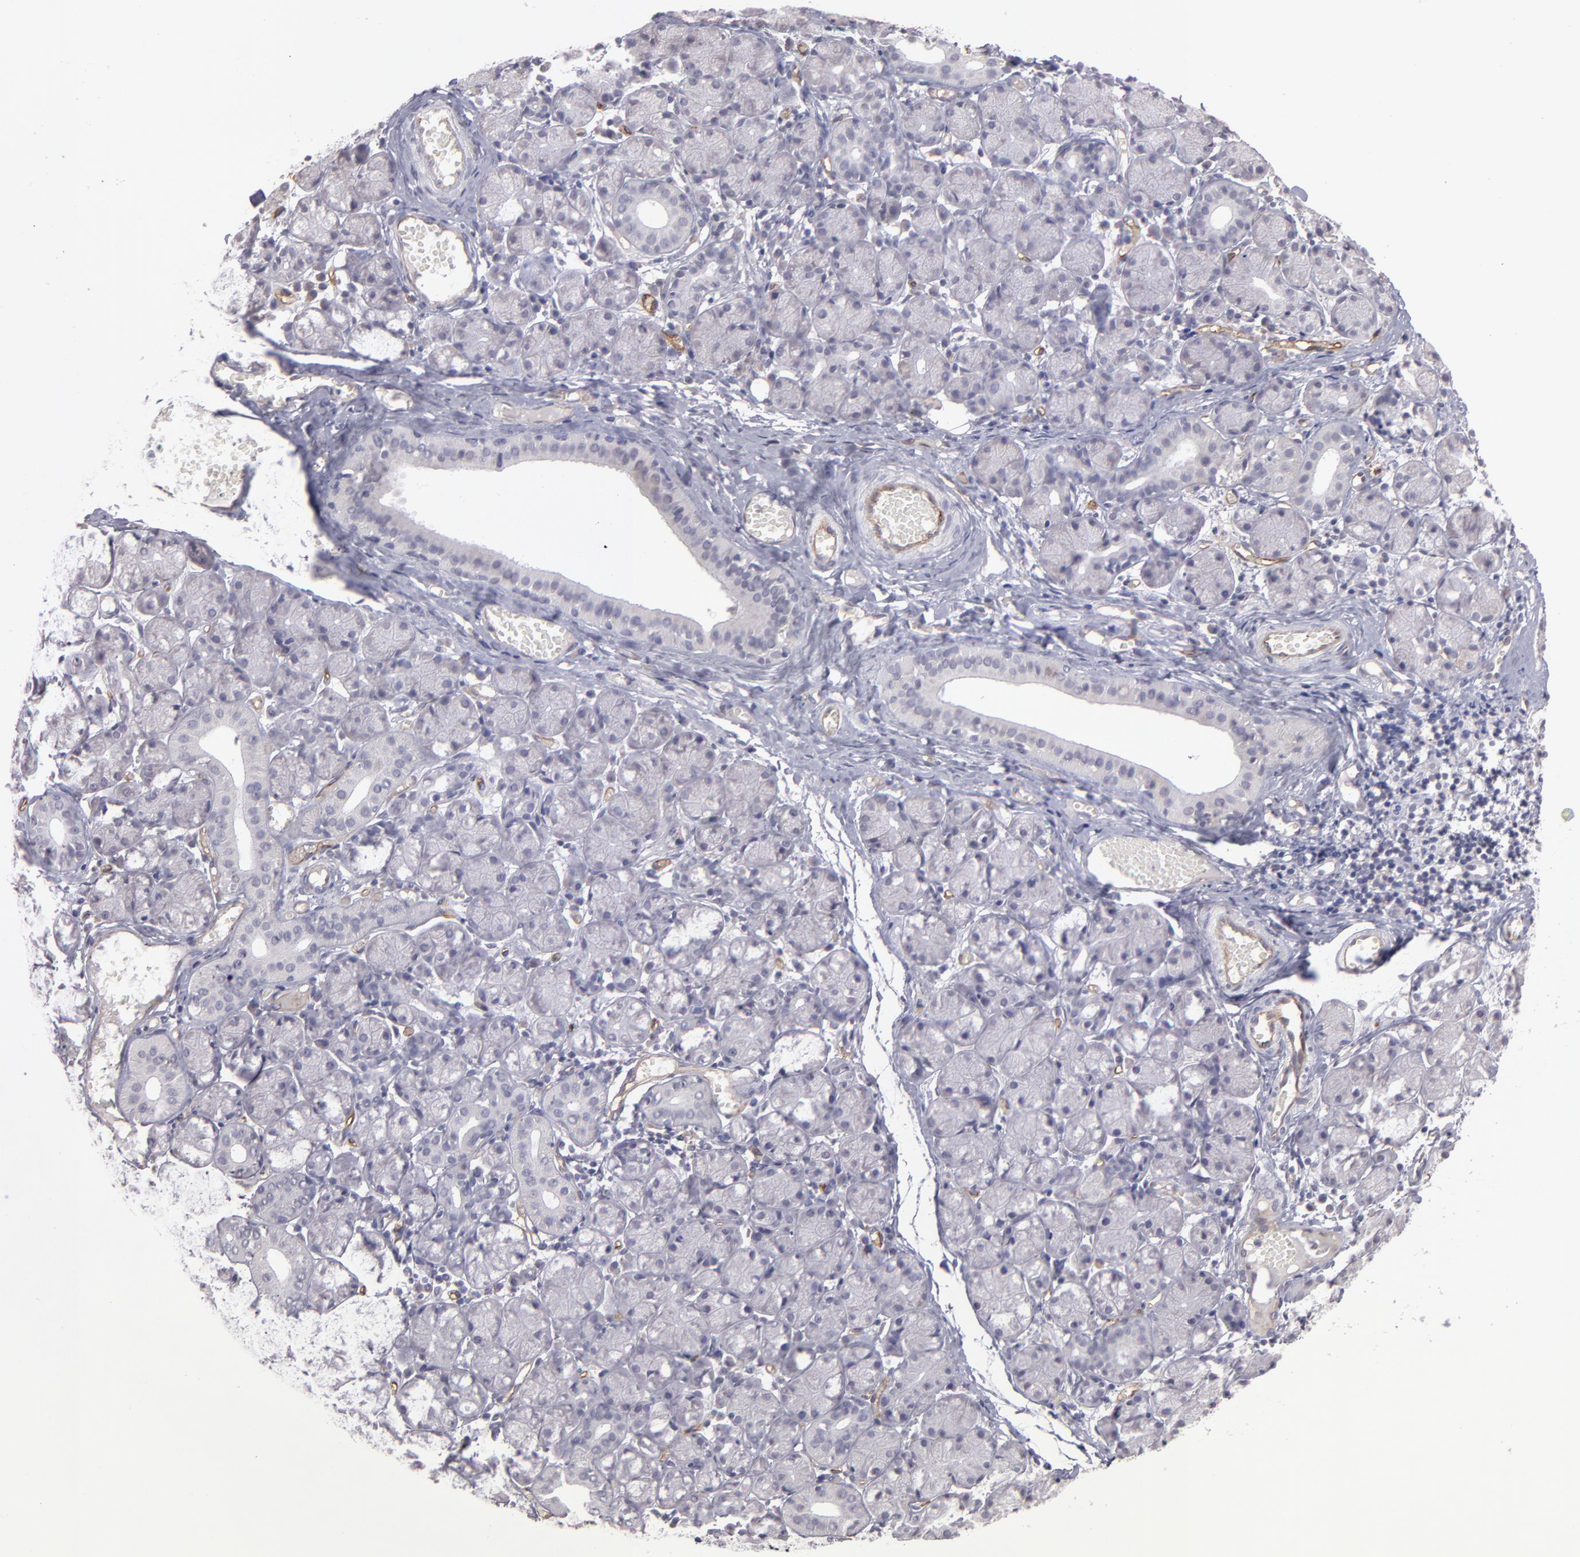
{"staining": {"intensity": "negative", "quantity": "none", "location": "none"}, "tissue": "salivary gland", "cell_type": "Glandular cells", "image_type": "normal", "snomed": [{"axis": "morphology", "description": "Normal tissue, NOS"}, {"axis": "topography", "description": "Salivary gland"}], "caption": "This is a micrograph of IHC staining of benign salivary gland, which shows no positivity in glandular cells.", "gene": "THBD", "patient": {"sex": "female", "age": 24}}